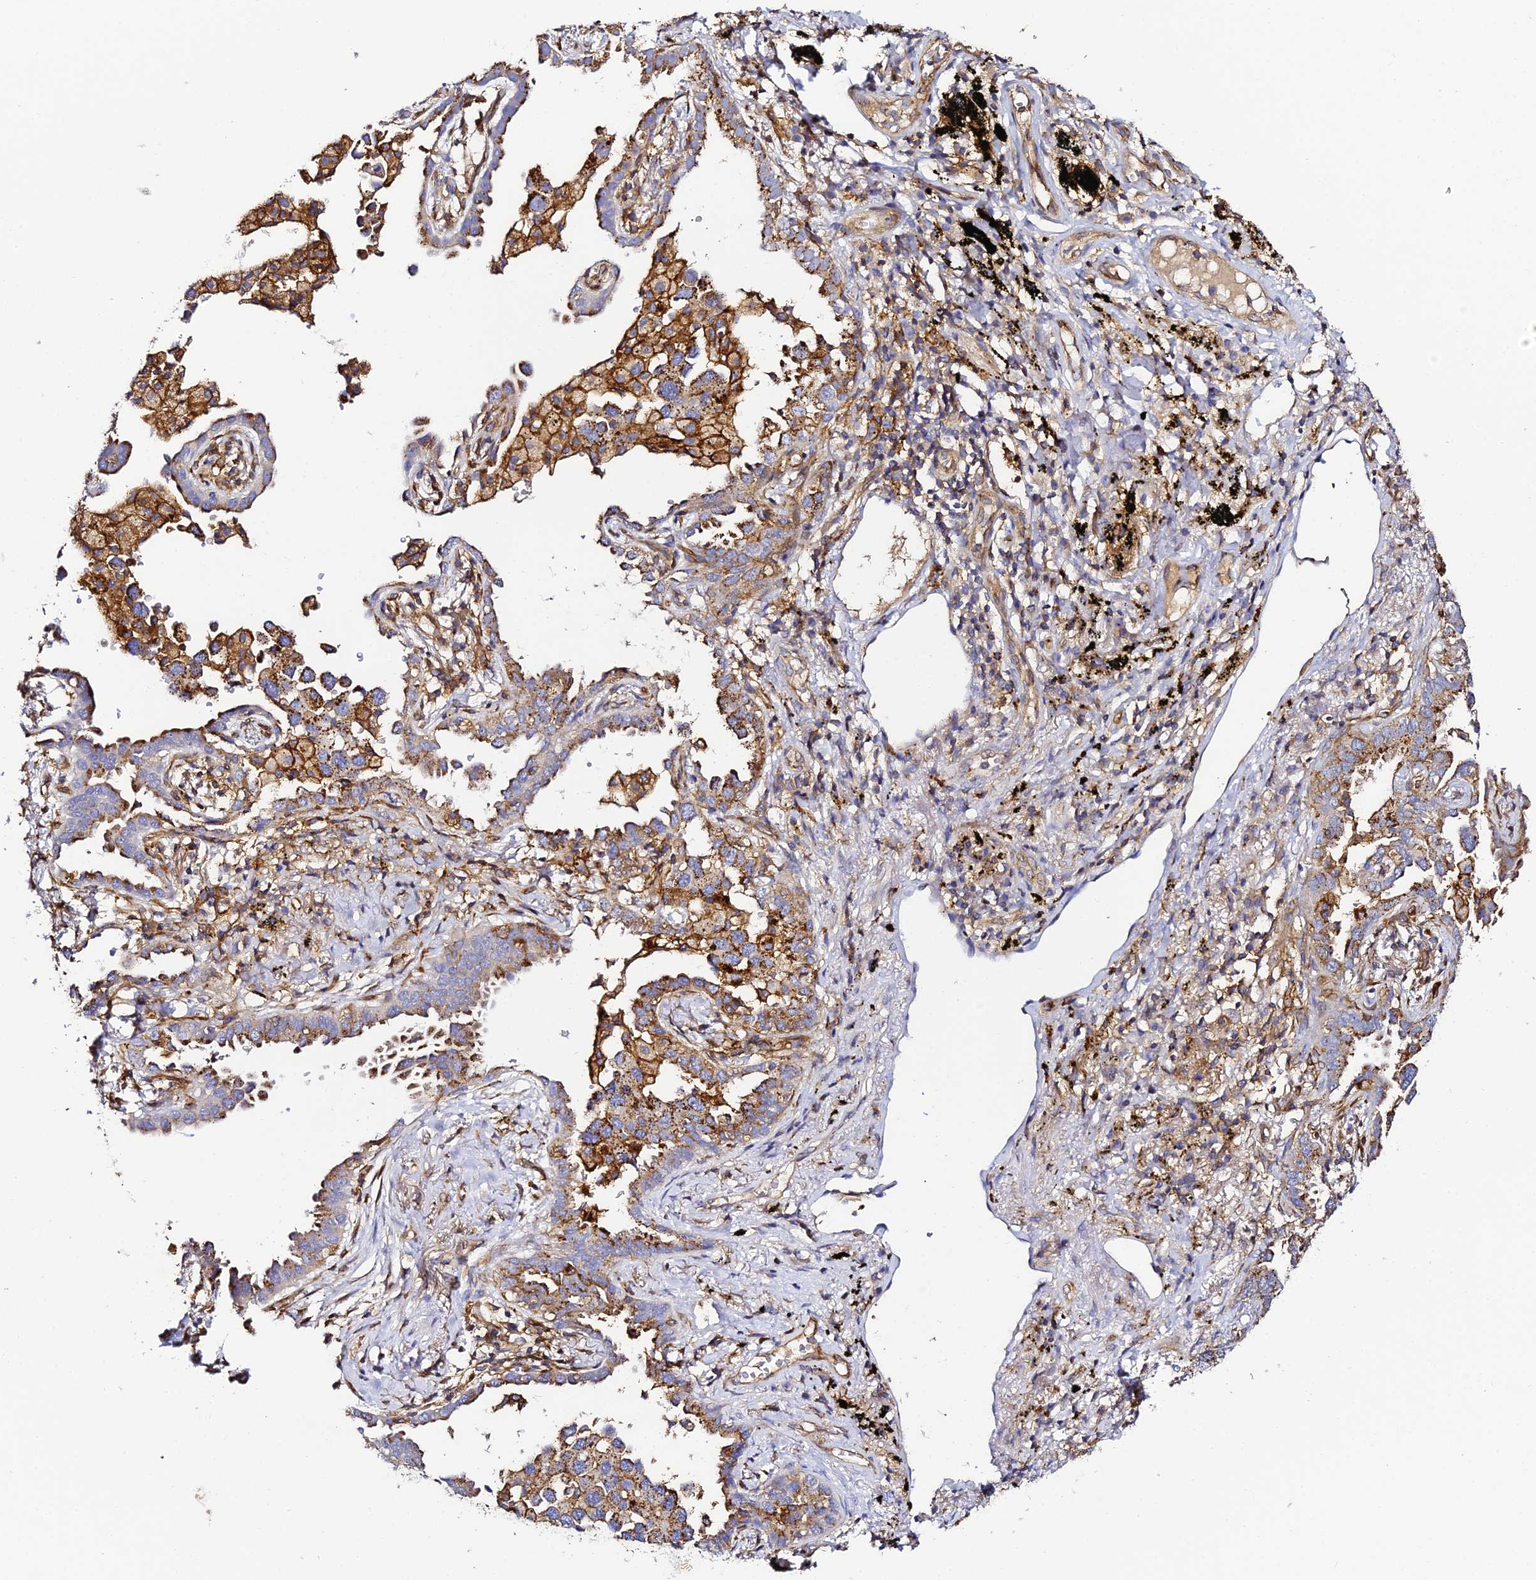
{"staining": {"intensity": "moderate", "quantity": ">75%", "location": "cytoplasmic/membranous"}, "tissue": "lung cancer", "cell_type": "Tumor cells", "image_type": "cancer", "snomed": [{"axis": "morphology", "description": "Adenocarcinoma, NOS"}, {"axis": "topography", "description": "Lung"}], "caption": "A brown stain labels moderate cytoplasmic/membranous expression of a protein in human adenocarcinoma (lung) tumor cells. (brown staining indicates protein expression, while blue staining denotes nuclei).", "gene": "TRPV2", "patient": {"sex": "male", "age": 67}}